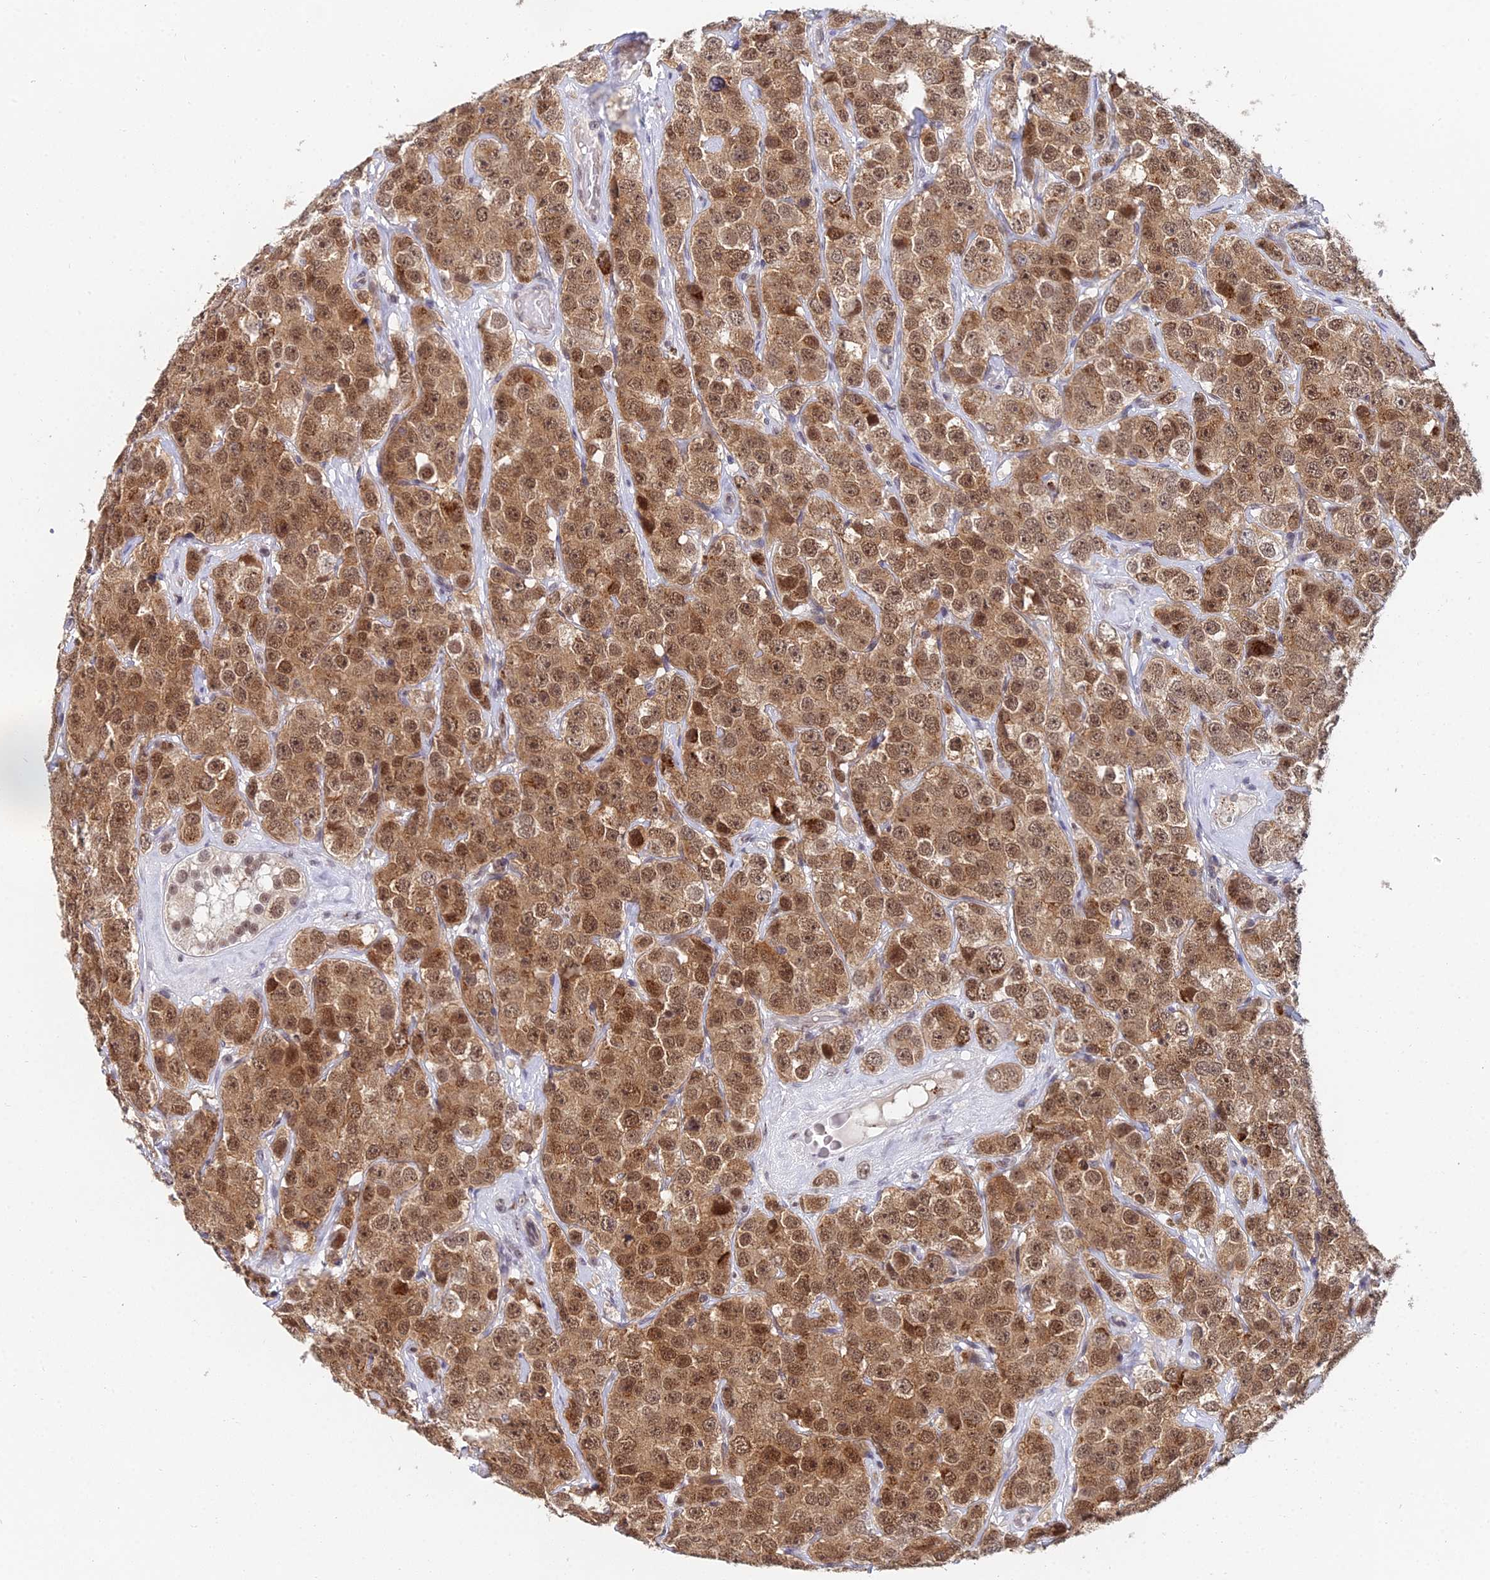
{"staining": {"intensity": "moderate", "quantity": ">75%", "location": "cytoplasmic/membranous,nuclear"}, "tissue": "testis cancer", "cell_type": "Tumor cells", "image_type": "cancer", "snomed": [{"axis": "morphology", "description": "Seminoma, NOS"}, {"axis": "topography", "description": "Testis"}], "caption": "Testis cancer (seminoma) was stained to show a protein in brown. There is medium levels of moderate cytoplasmic/membranous and nuclear expression in about >75% of tumor cells. (Brightfield microscopy of DAB IHC at high magnification).", "gene": "THOC3", "patient": {"sex": "male", "age": 28}}